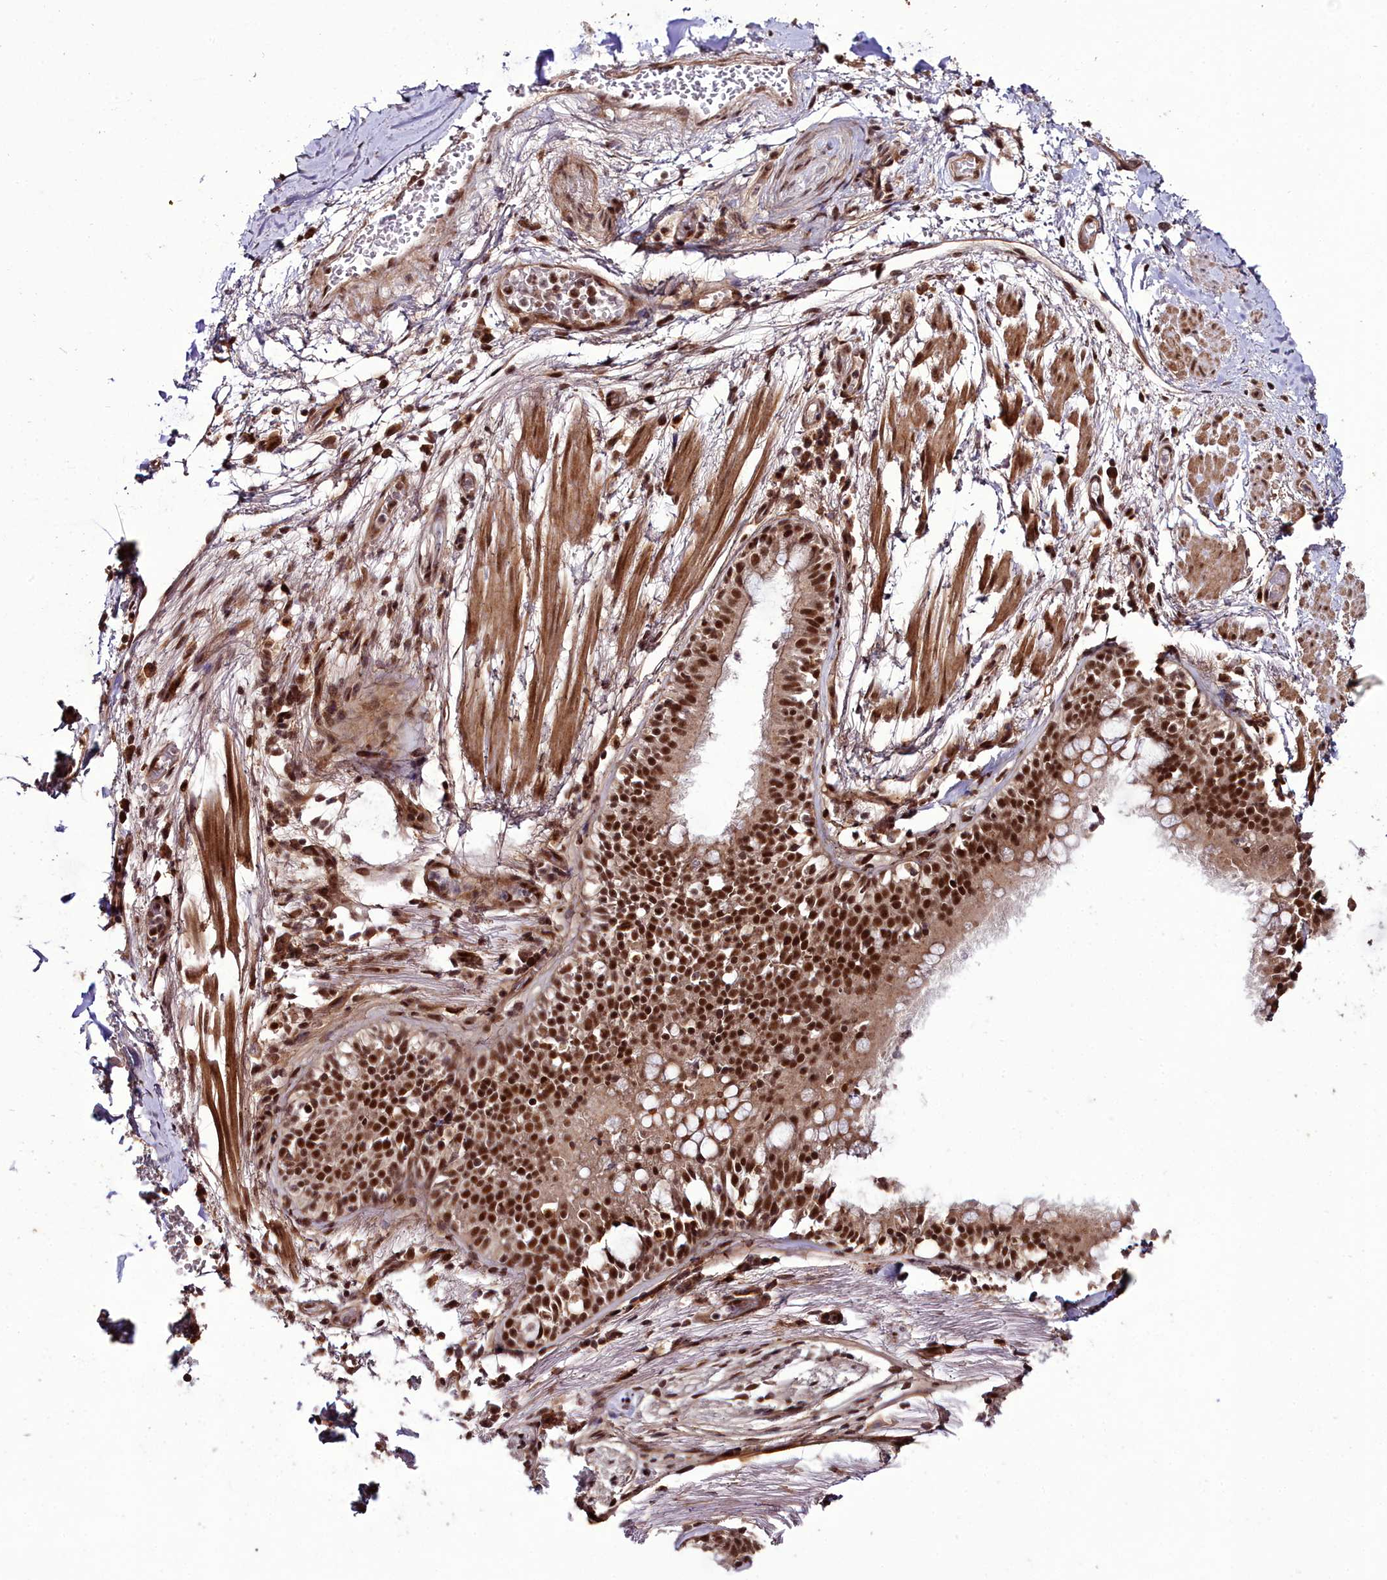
{"staining": {"intensity": "moderate", "quantity": ">75%", "location": "cytoplasmic/membranous,nuclear"}, "tissue": "soft tissue", "cell_type": "Fibroblasts", "image_type": "normal", "snomed": [{"axis": "morphology", "description": "Normal tissue, NOS"}, {"axis": "topography", "description": "Lymph node"}, {"axis": "topography", "description": "Cartilage tissue"}, {"axis": "topography", "description": "Bronchus"}], "caption": "Immunohistochemical staining of unremarkable human soft tissue displays moderate cytoplasmic/membranous,nuclear protein staining in approximately >75% of fibroblasts.", "gene": "CXXC1", "patient": {"sex": "male", "age": 63}}